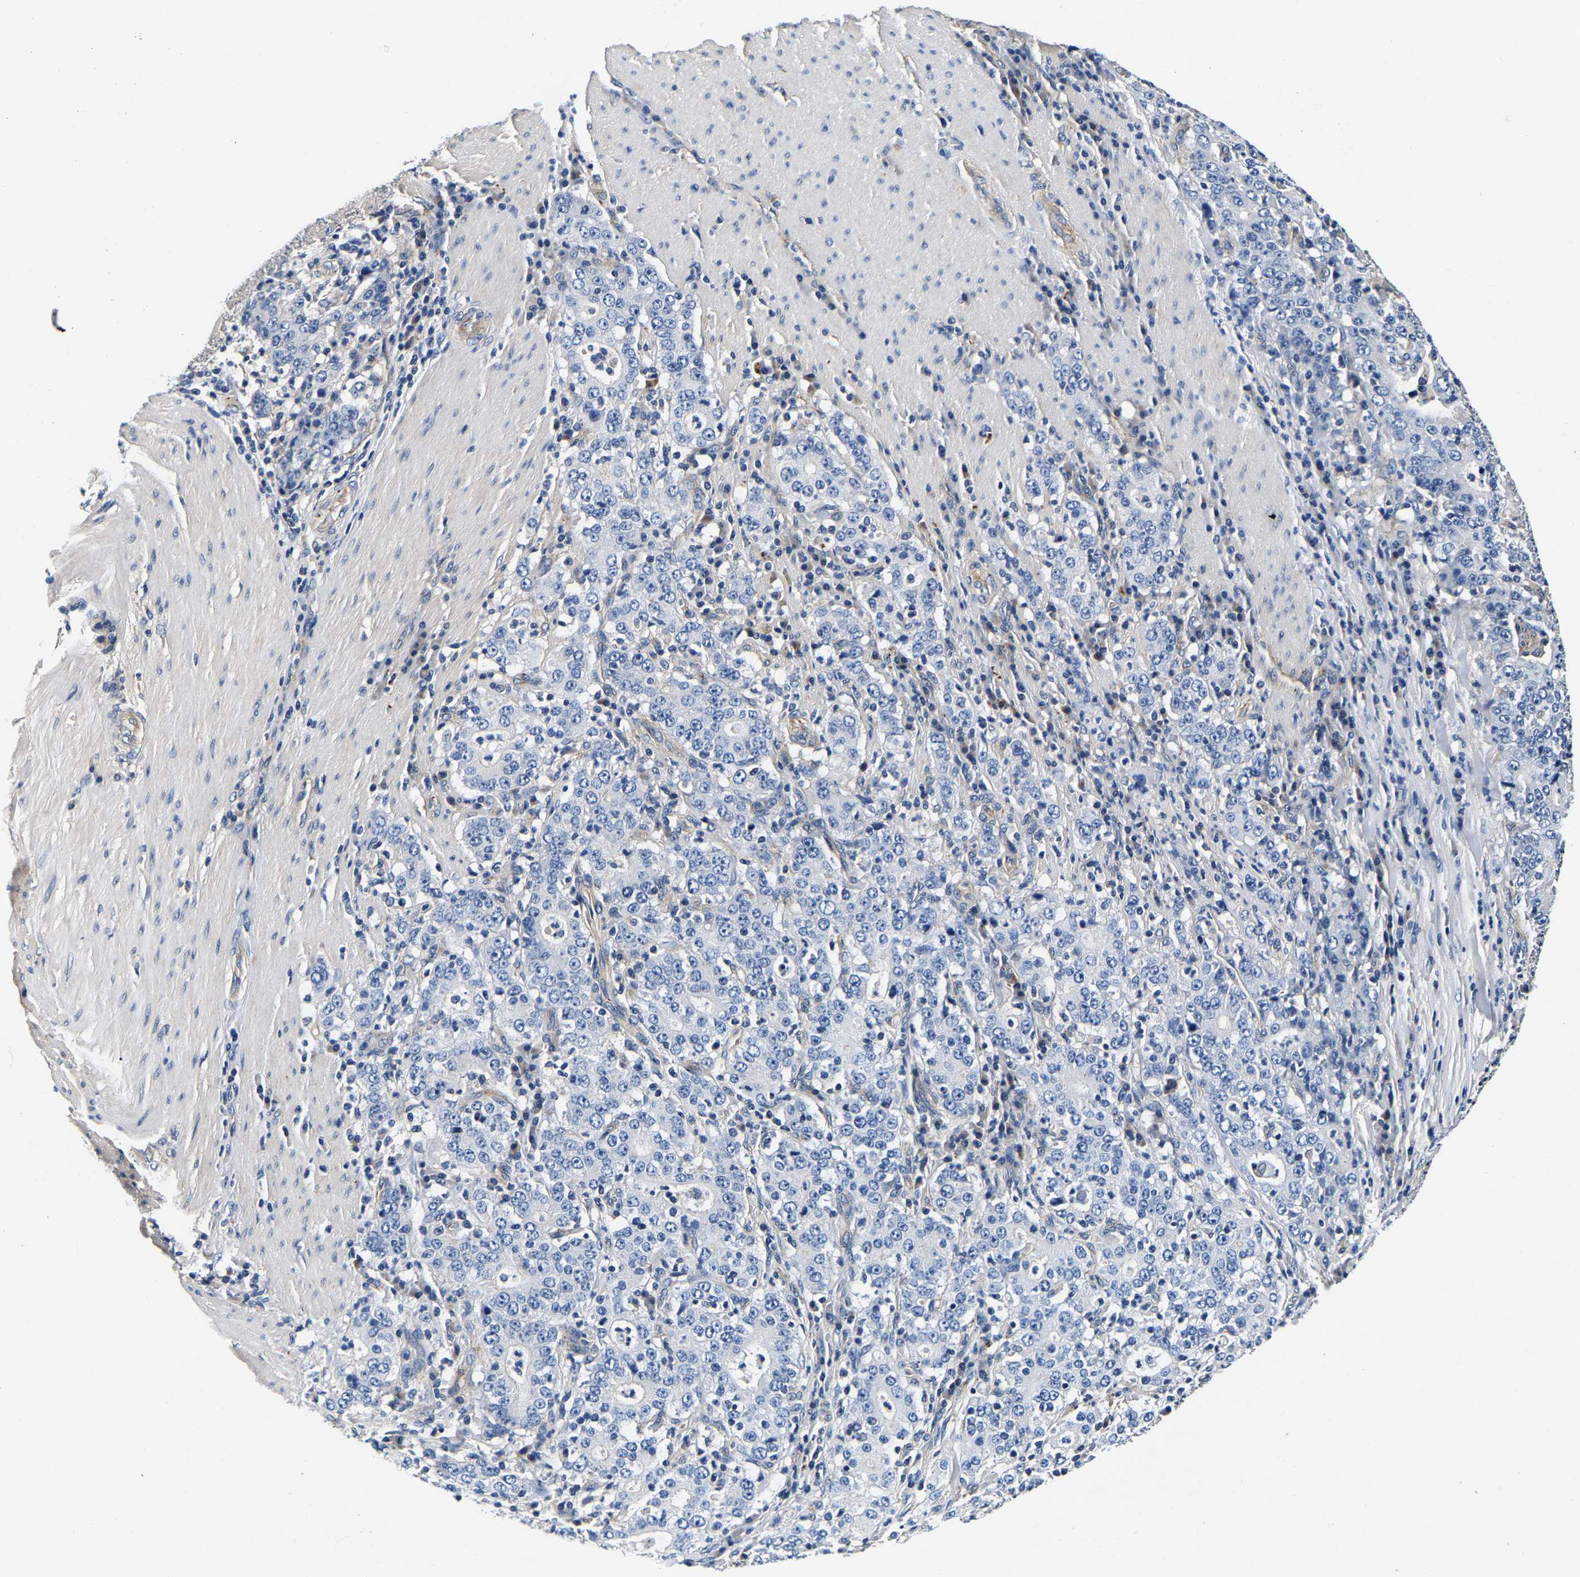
{"staining": {"intensity": "negative", "quantity": "none", "location": "none"}, "tissue": "stomach cancer", "cell_type": "Tumor cells", "image_type": "cancer", "snomed": [{"axis": "morphology", "description": "Normal tissue, NOS"}, {"axis": "morphology", "description": "Adenocarcinoma, NOS"}, {"axis": "topography", "description": "Stomach, upper"}, {"axis": "topography", "description": "Stomach"}], "caption": "A histopathology image of human stomach adenocarcinoma is negative for staining in tumor cells. (Immunohistochemistry, brightfield microscopy, high magnification).", "gene": "SH3GLB1", "patient": {"sex": "male", "age": 59}}